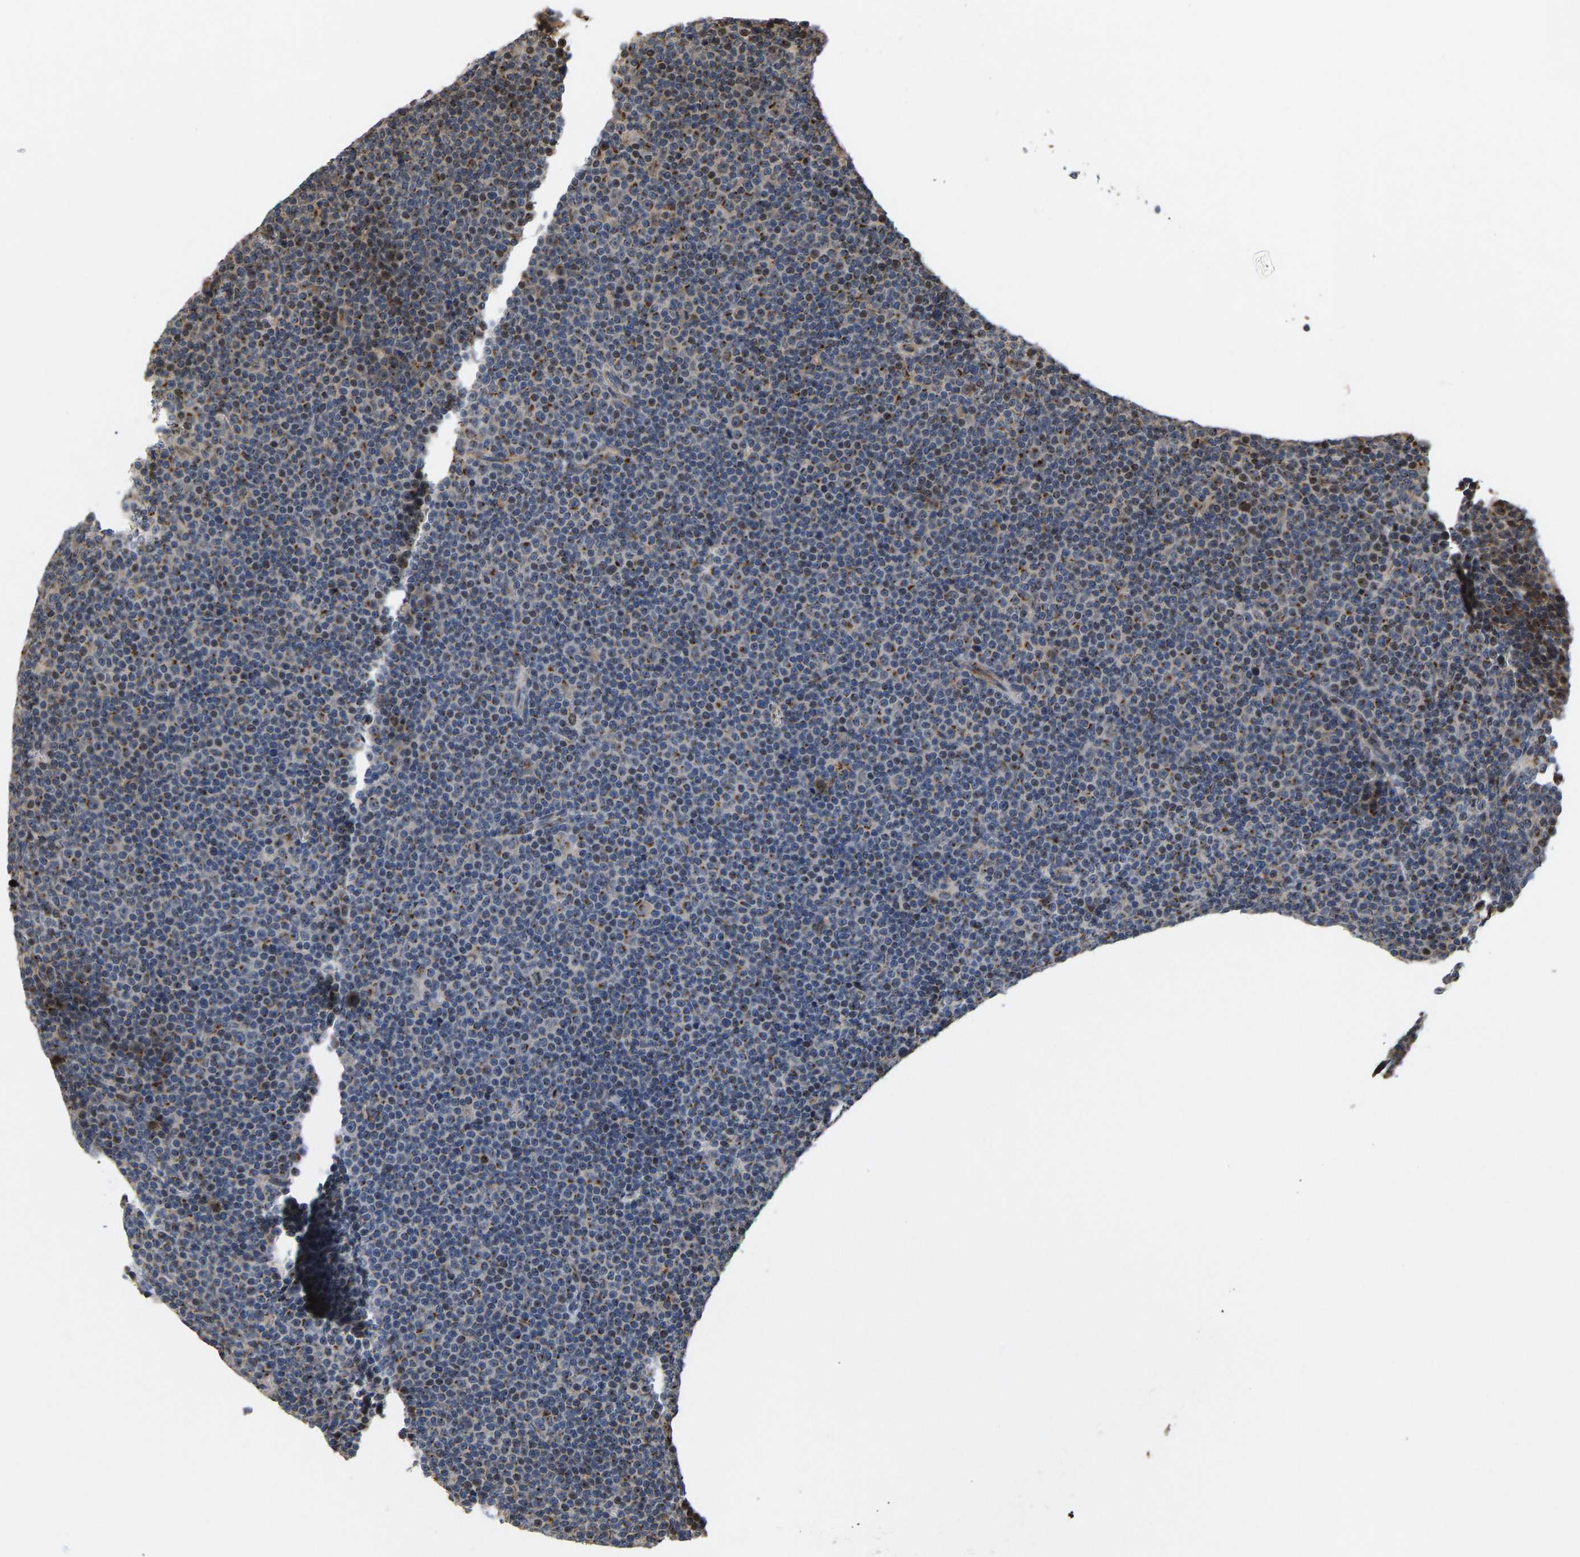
{"staining": {"intensity": "moderate", "quantity": "25%-75%", "location": "cytoplasmic/membranous,nuclear"}, "tissue": "lymphoma", "cell_type": "Tumor cells", "image_type": "cancer", "snomed": [{"axis": "morphology", "description": "Malignant lymphoma, non-Hodgkin's type, Low grade"}, {"axis": "topography", "description": "Lymph node"}], "caption": "Approximately 25%-75% of tumor cells in human malignant lymphoma, non-Hodgkin's type (low-grade) exhibit moderate cytoplasmic/membranous and nuclear protein staining as visualized by brown immunohistochemical staining.", "gene": "YIPF4", "patient": {"sex": "female", "age": 67}}